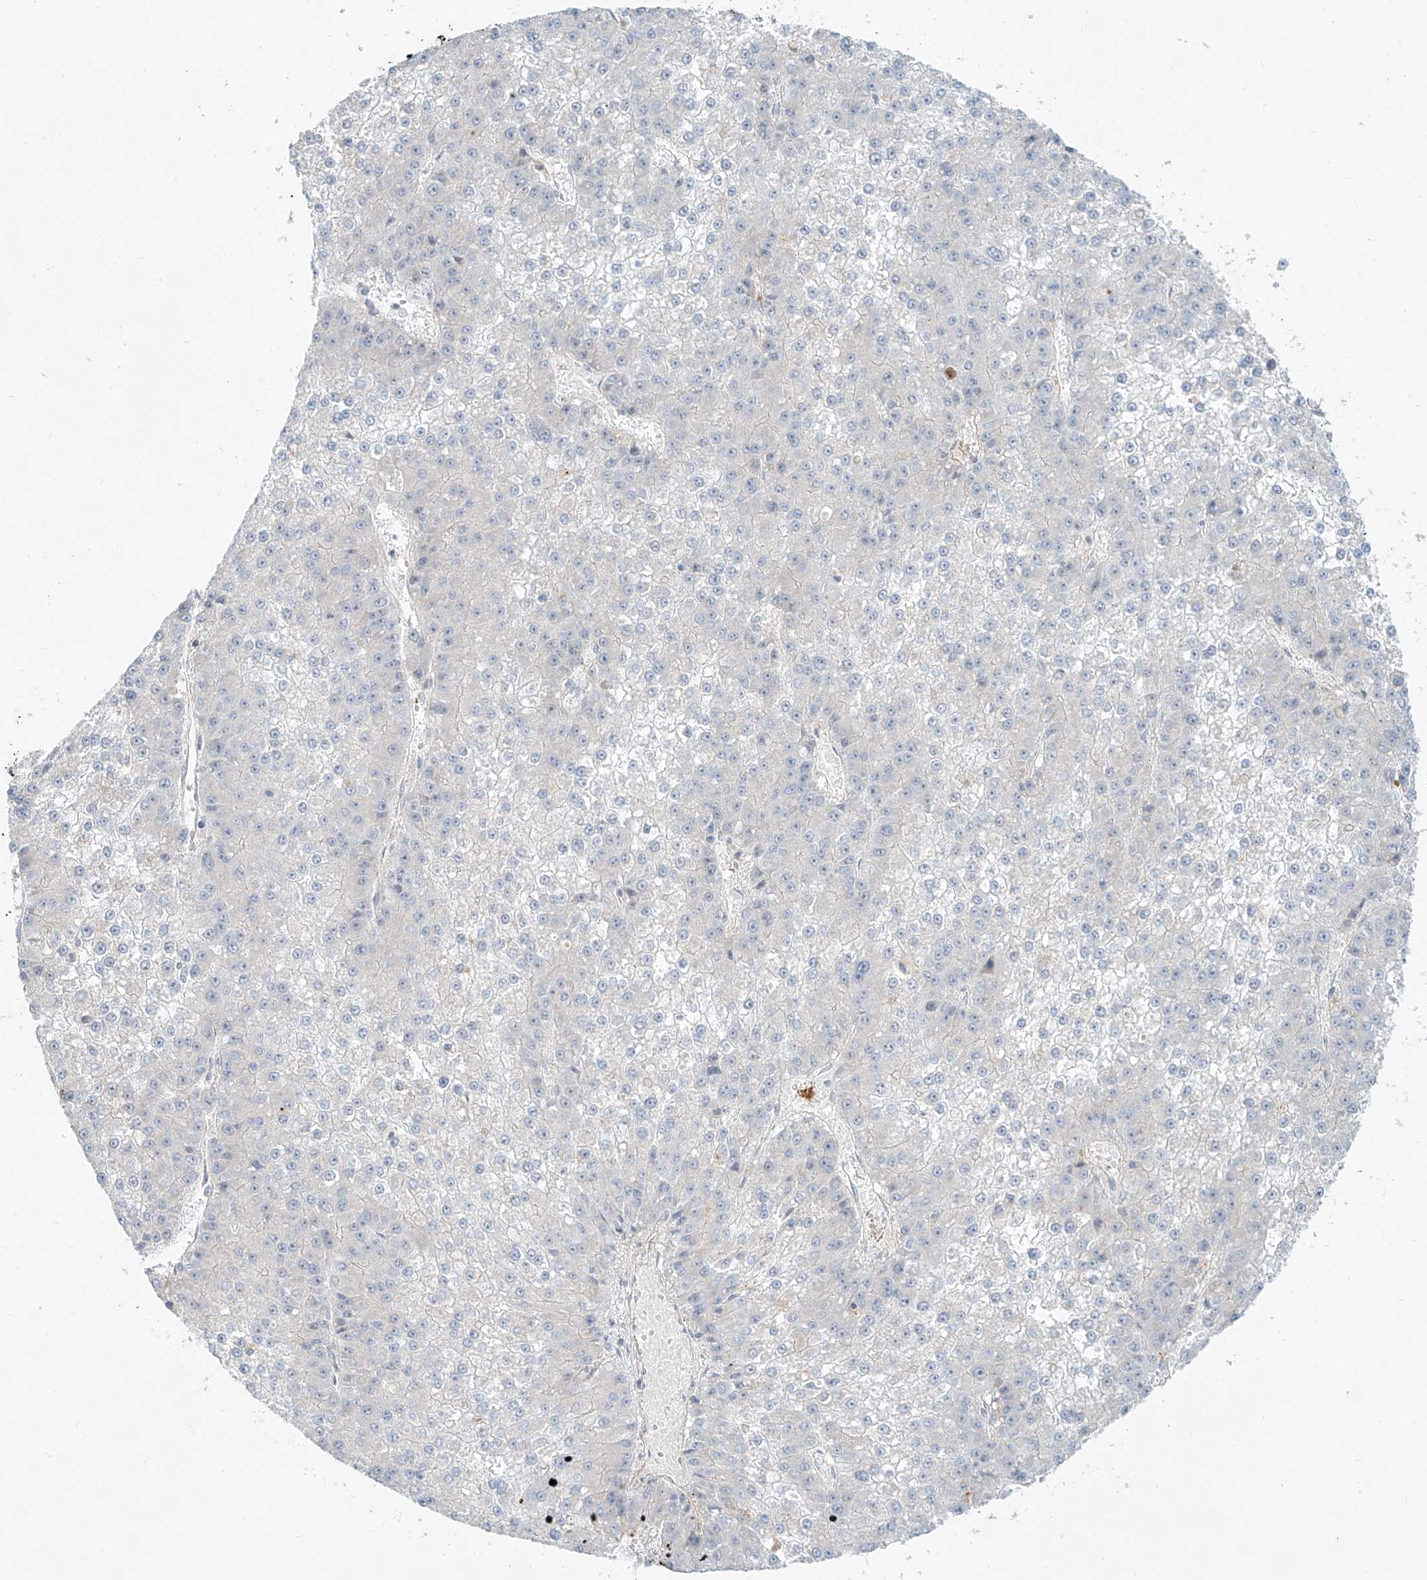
{"staining": {"intensity": "negative", "quantity": "none", "location": "none"}, "tissue": "liver cancer", "cell_type": "Tumor cells", "image_type": "cancer", "snomed": [{"axis": "morphology", "description": "Carcinoma, Hepatocellular, NOS"}, {"axis": "topography", "description": "Liver"}], "caption": "The micrograph shows no significant expression in tumor cells of liver cancer (hepatocellular carcinoma).", "gene": "C2orf42", "patient": {"sex": "female", "age": 73}}